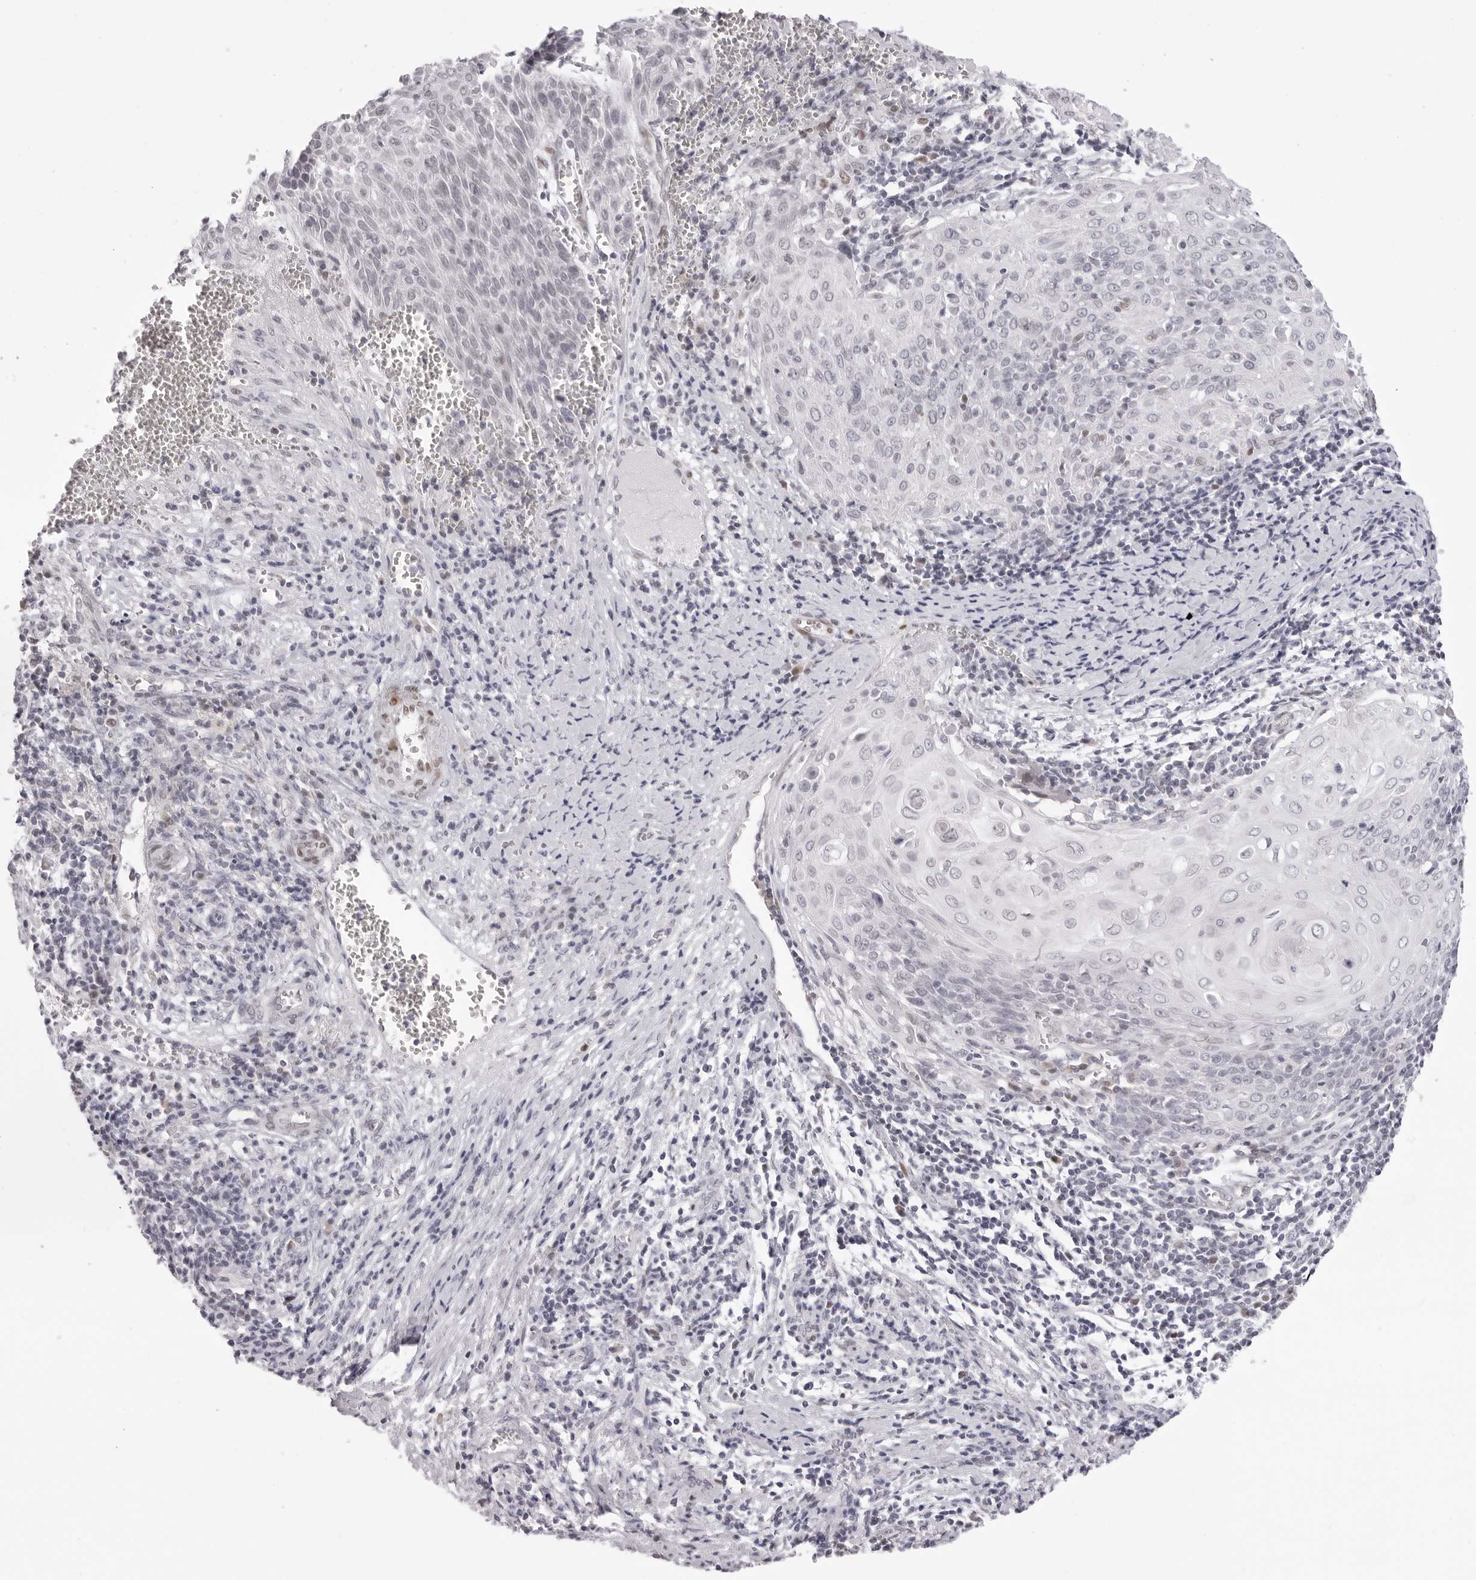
{"staining": {"intensity": "negative", "quantity": "none", "location": "none"}, "tissue": "cervical cancer", "cell_type": "Tumor cells", "image_type": "cancer", "snomed": [{"axis": "morphology", "description": "Squamous cell carcinoma, NOS"}, {"axis": "topography", "description": "Cervix"}], "caption": "A photomicrograph of cervical cancer (squamous cell carcinoma) stained for a protein displays no brown staining in tumor cells. (DAB immunohistochemistry (IHC) visualized using brightfield microscopy, high magnification).", "gene": "MAFK", "patient": {"sex": "female", "age": 39}}